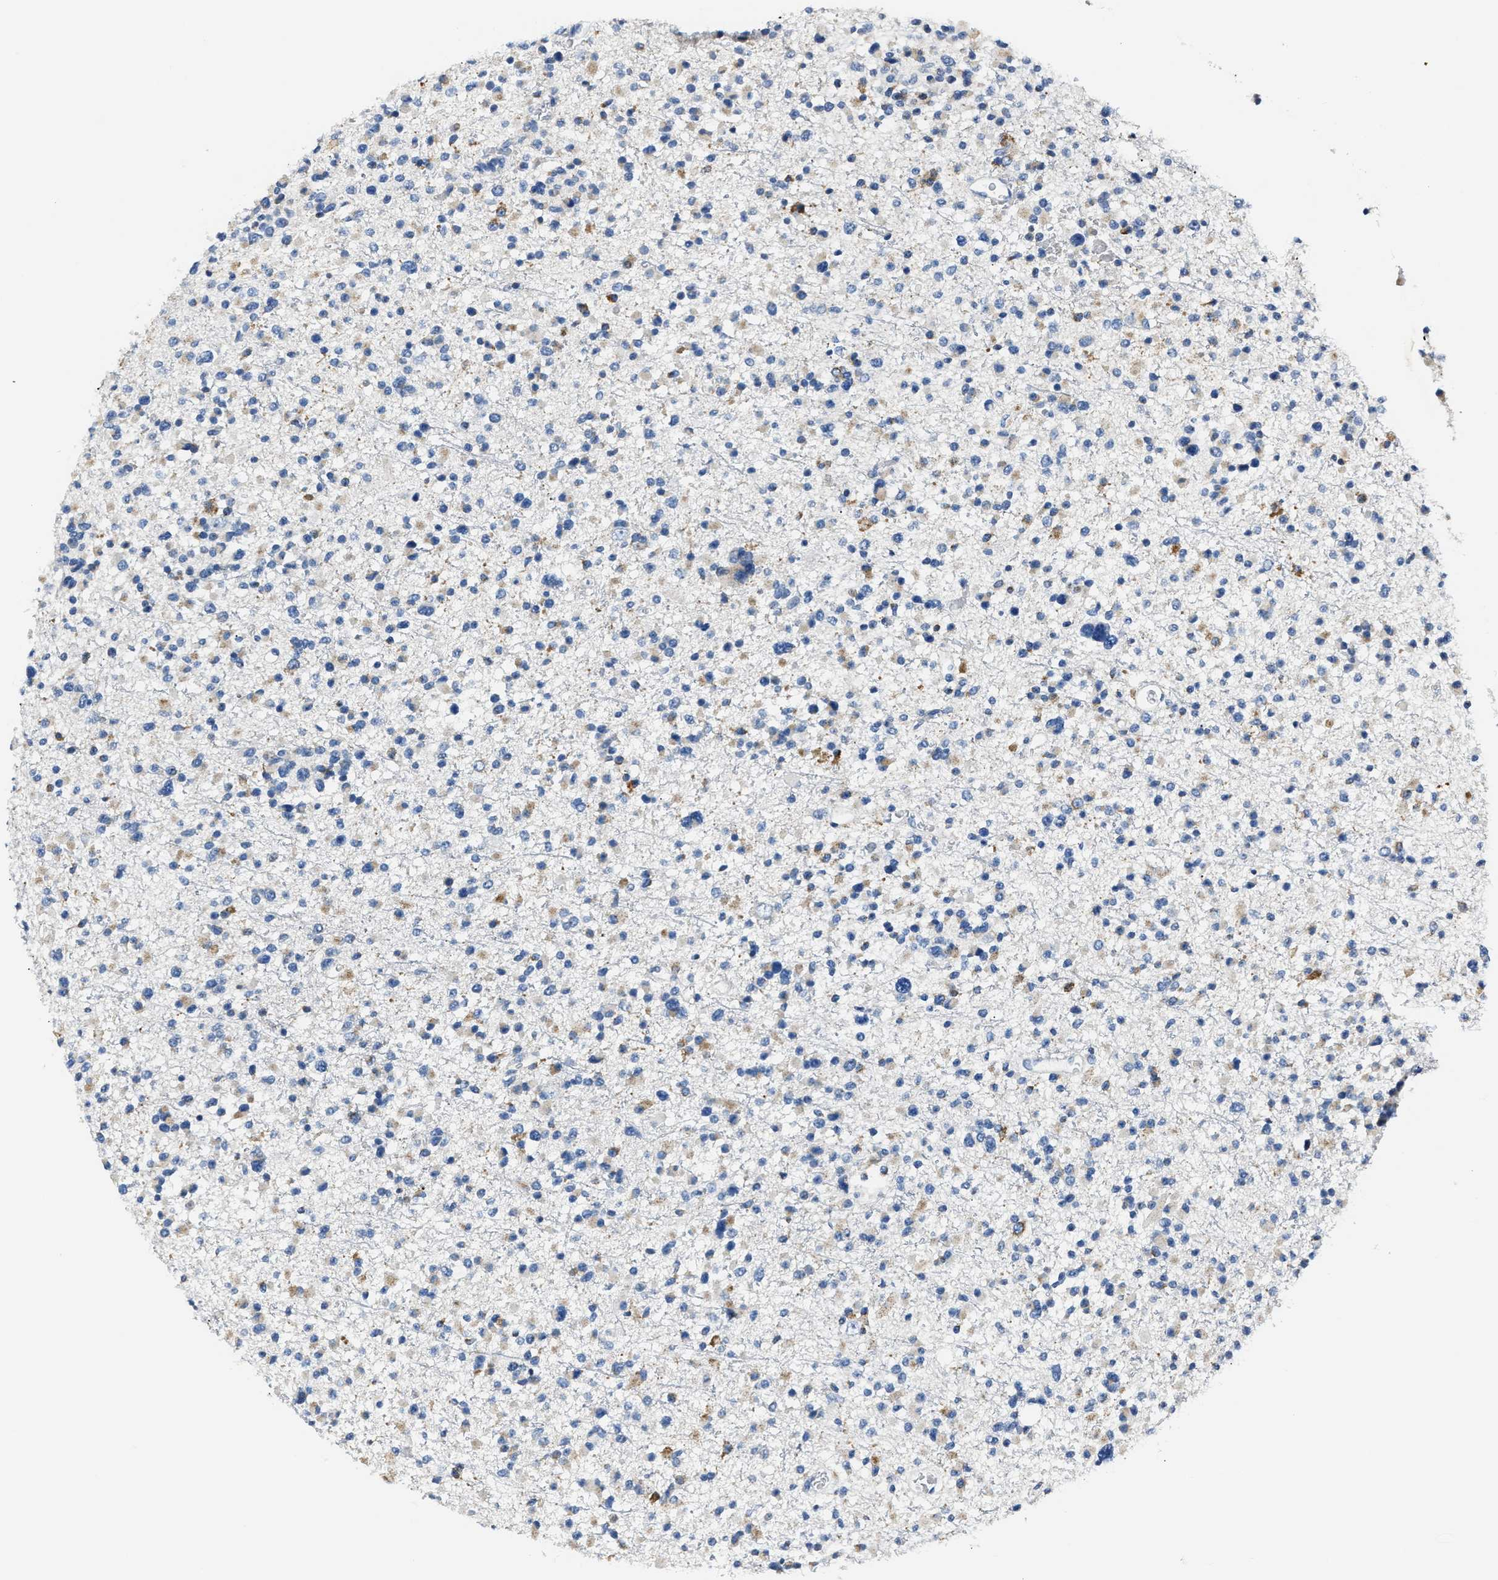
{"staining": {"intensity": "moderate", "quantity": "<25%", "location": "cytoplasmic/membranous"}, "tissue": "glioma", "cell_type": "Tumor cells", "image_type": "cancer", "snomed": [{"axis": "morphology", "description": "Glioma, malignant, Low grade"}, {"axis": "topography", "description": "Brain"}], "caption": "This micrograph reveals glioma stained with immunohistochemistry (IHC) to label a protein in brown. The cytoplasmic/membranous of tumor cells show moderate positivity for the protein. Nuclei are counter-stained blue.", "gene": "AMACR", "patient": {"sex": "female", "age": 22}}